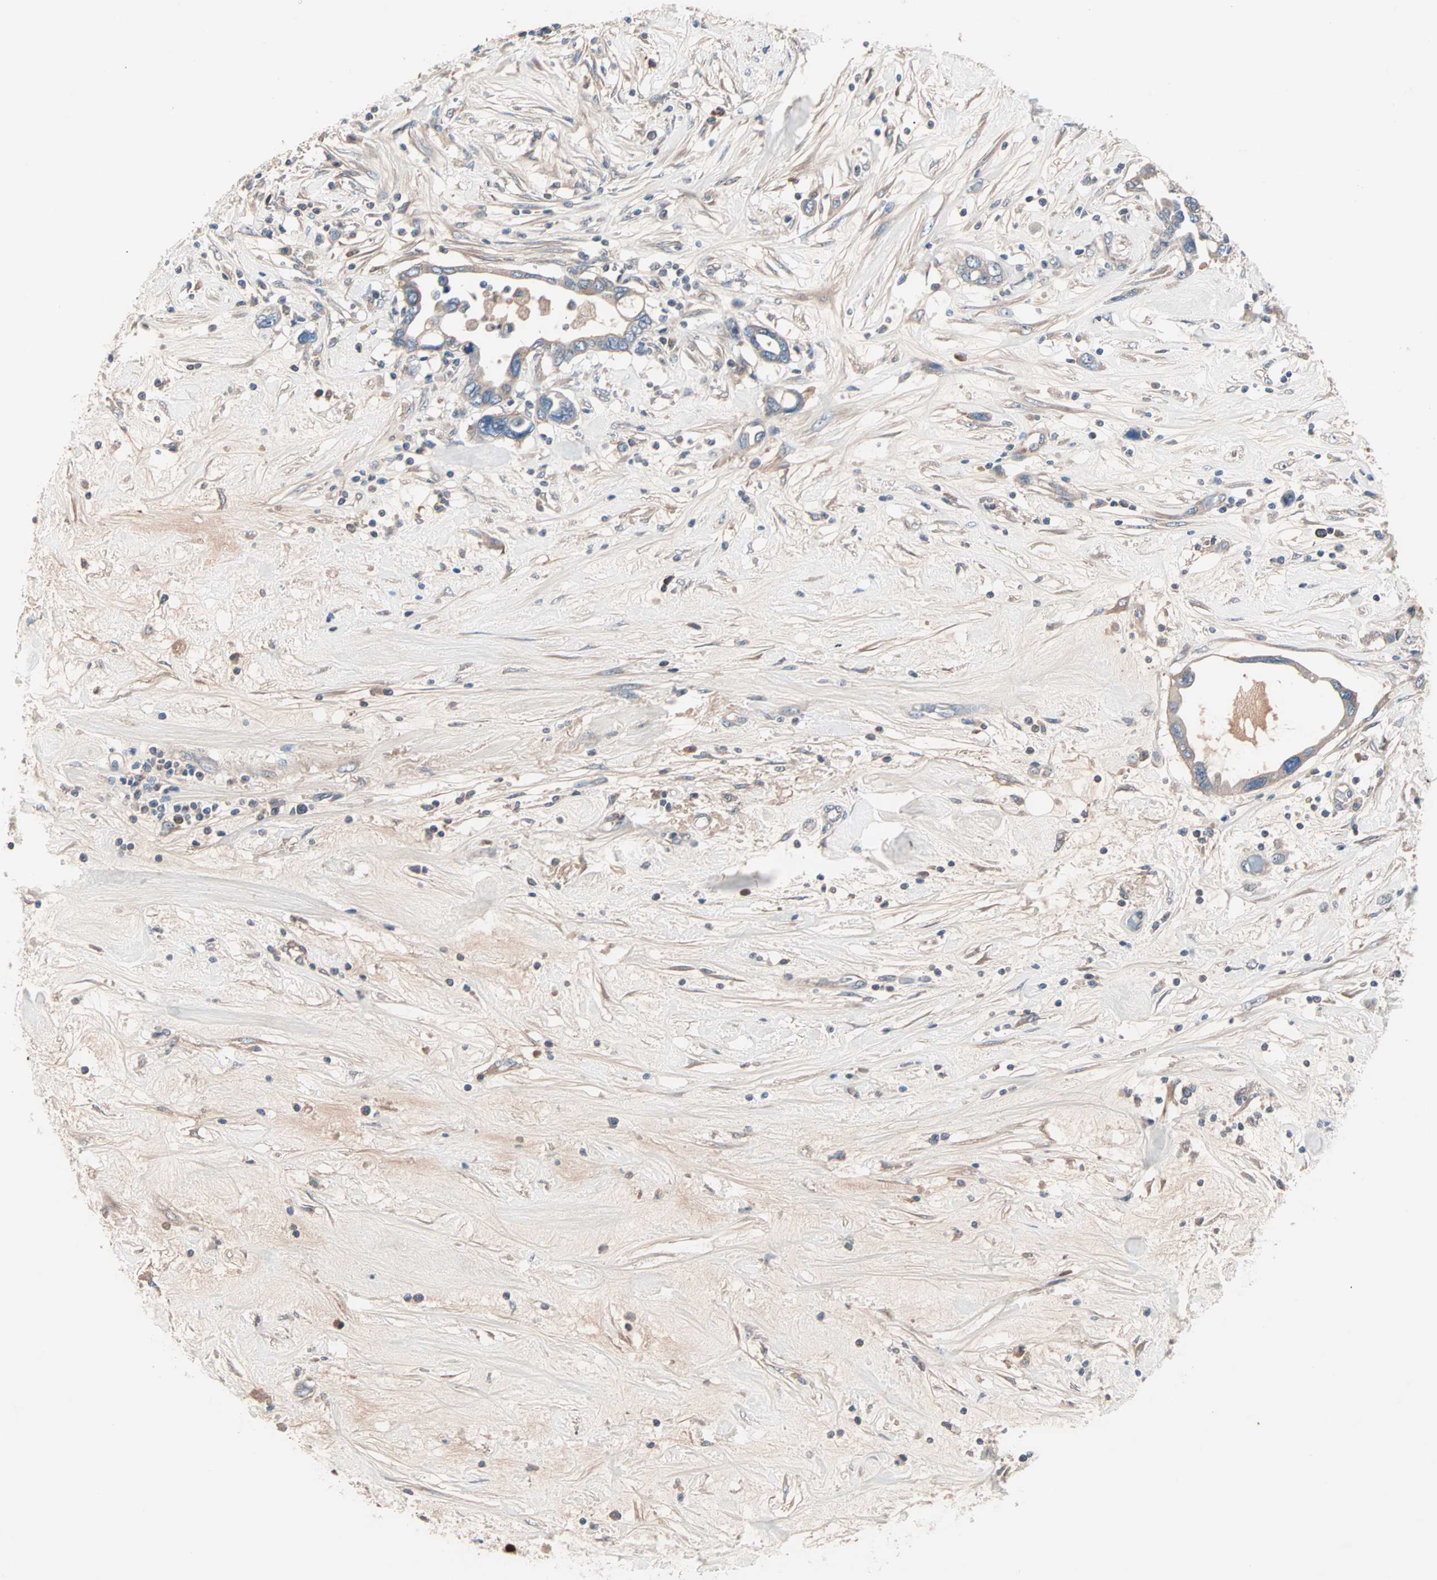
{"staining": {"intensity": "weak", "quantity": ">75%", "location": "cytoplasmic/membranous"}, "tissue": "pancreatic cancer", "cell_type": "Tumor cells", "image_type": "cancer", "snomed": [{"axis": "morphology", "description": "Adenocarcinoma, NOS"}, {"axis": "topography", "description": "Pancreas"}], "caption": "Weak cytoplasmic/membranous staining for a protein is appreciated in approximately >75% of tumor cells of adenocarcinoma (pancreatic) using immunohistochemistry (IHC).", "gene": "CAD", "patient": {"sex": "female", "age": 57}}